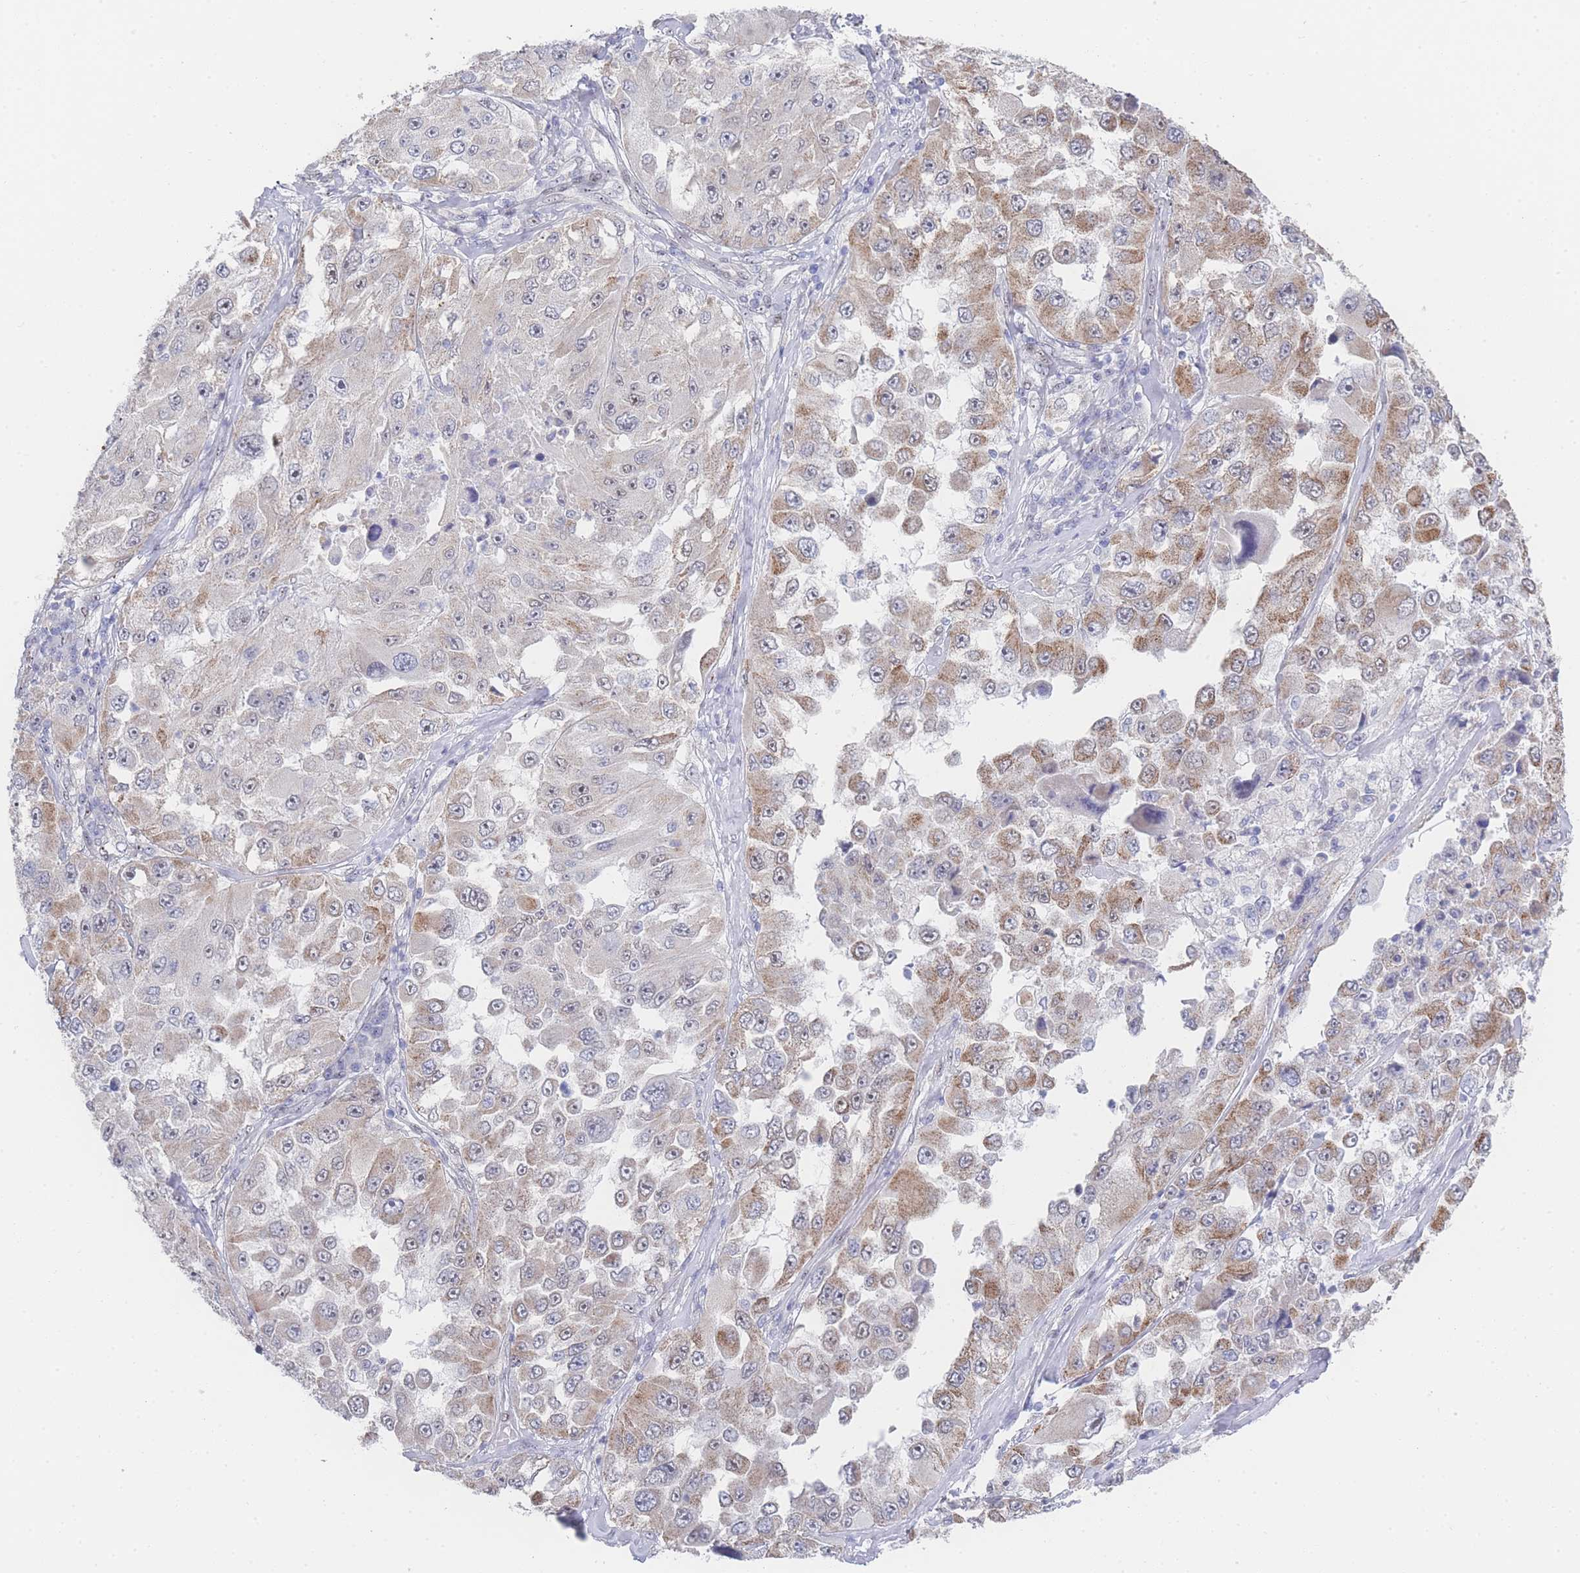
{"staining": {"intensity": "moderate", "quantity": "25%-75%", "location": "cytoplasmic/membranous"}, "tissue": "melanoma", "cell_type": "Tumor cells", "image_type": "cancer", "snomed": [{"axis": "morphology", "description": "Malignant melanoma, Metastatic site"}, {"axis": "topography", "description": "Lymph node"}], "caption": "Melanoma tissue exhibits moderate cytoplasmic/membranous expression in approximately 25%-75% of tumor cells Using DAB (3,3'-diaminobenzidine) (brown) and hematoxylin (blue) stains, captured at high magnification using brightfield microscopy.", "gene": "ZNF142", "patient": {"sex": "male", "age": 62}}